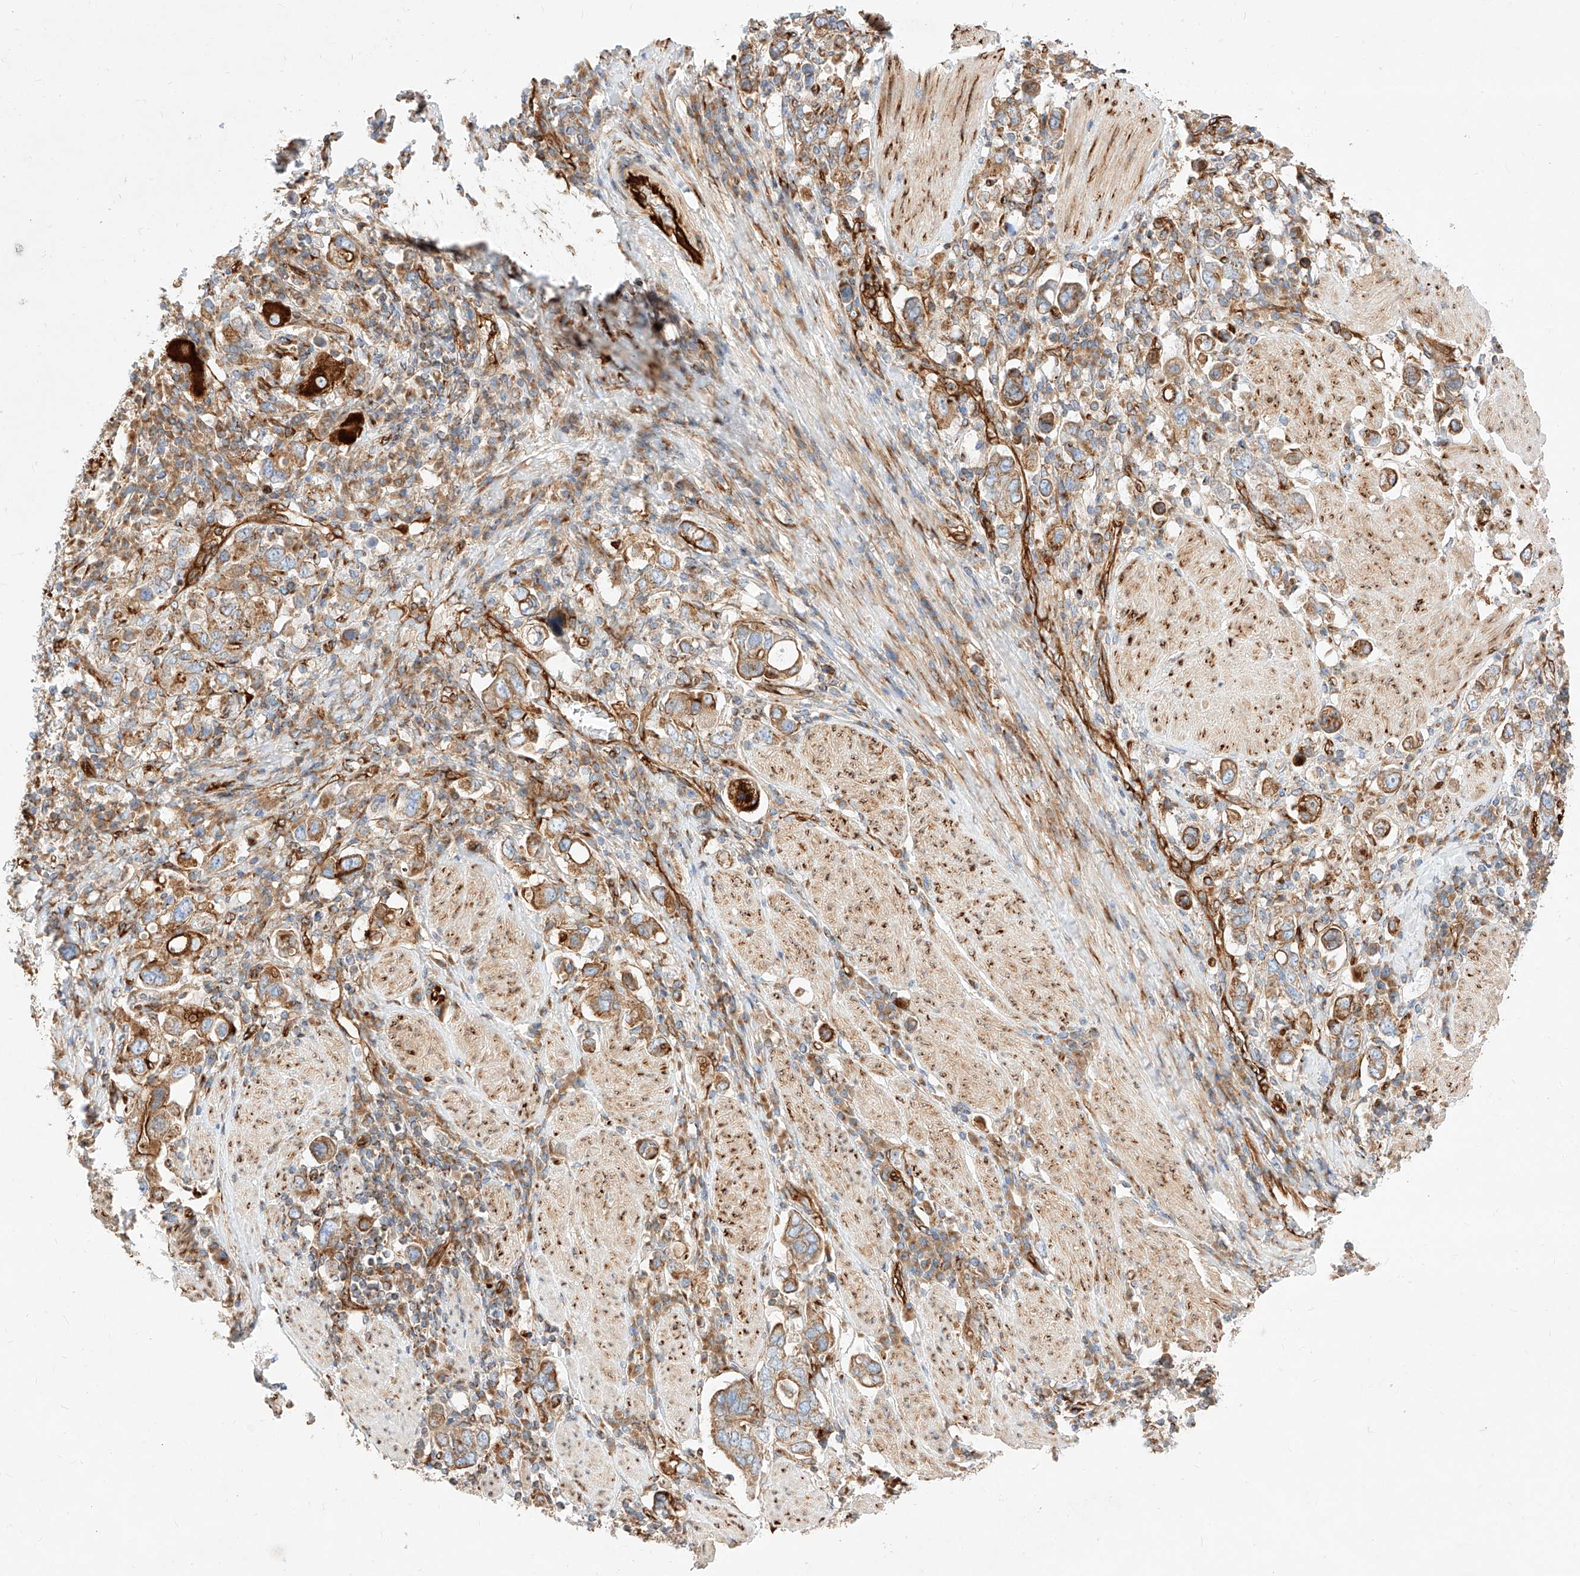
{"staining": {"intensity": "moderate", "quantity": ">75%", "location": "cytoplasmic/membranous"}, "tissue": "stomach cancer", "cell_type": "Tumor cells", "image_type": "cancer", "snomed": [{"axis": "morphology", "description": "Adenocarcinoma, NOS"}, {"axis": "topography", "description": "Stomach, upper"}], "caption": "Immunohistochemistry (IHC) (DAB (3,3'-diaminobenzidine)) staining of human stomach cancer reveals moderate cytoplasmic/membranous protein positivity in approximately >75% of tumor cells. Using DAB (brown) and hematoxylin (blue) stains, captured at high magnification using brightfield microscopy.", "gene": "CSGALNACT2", "patient": {"sex": "male", "age": 62}}